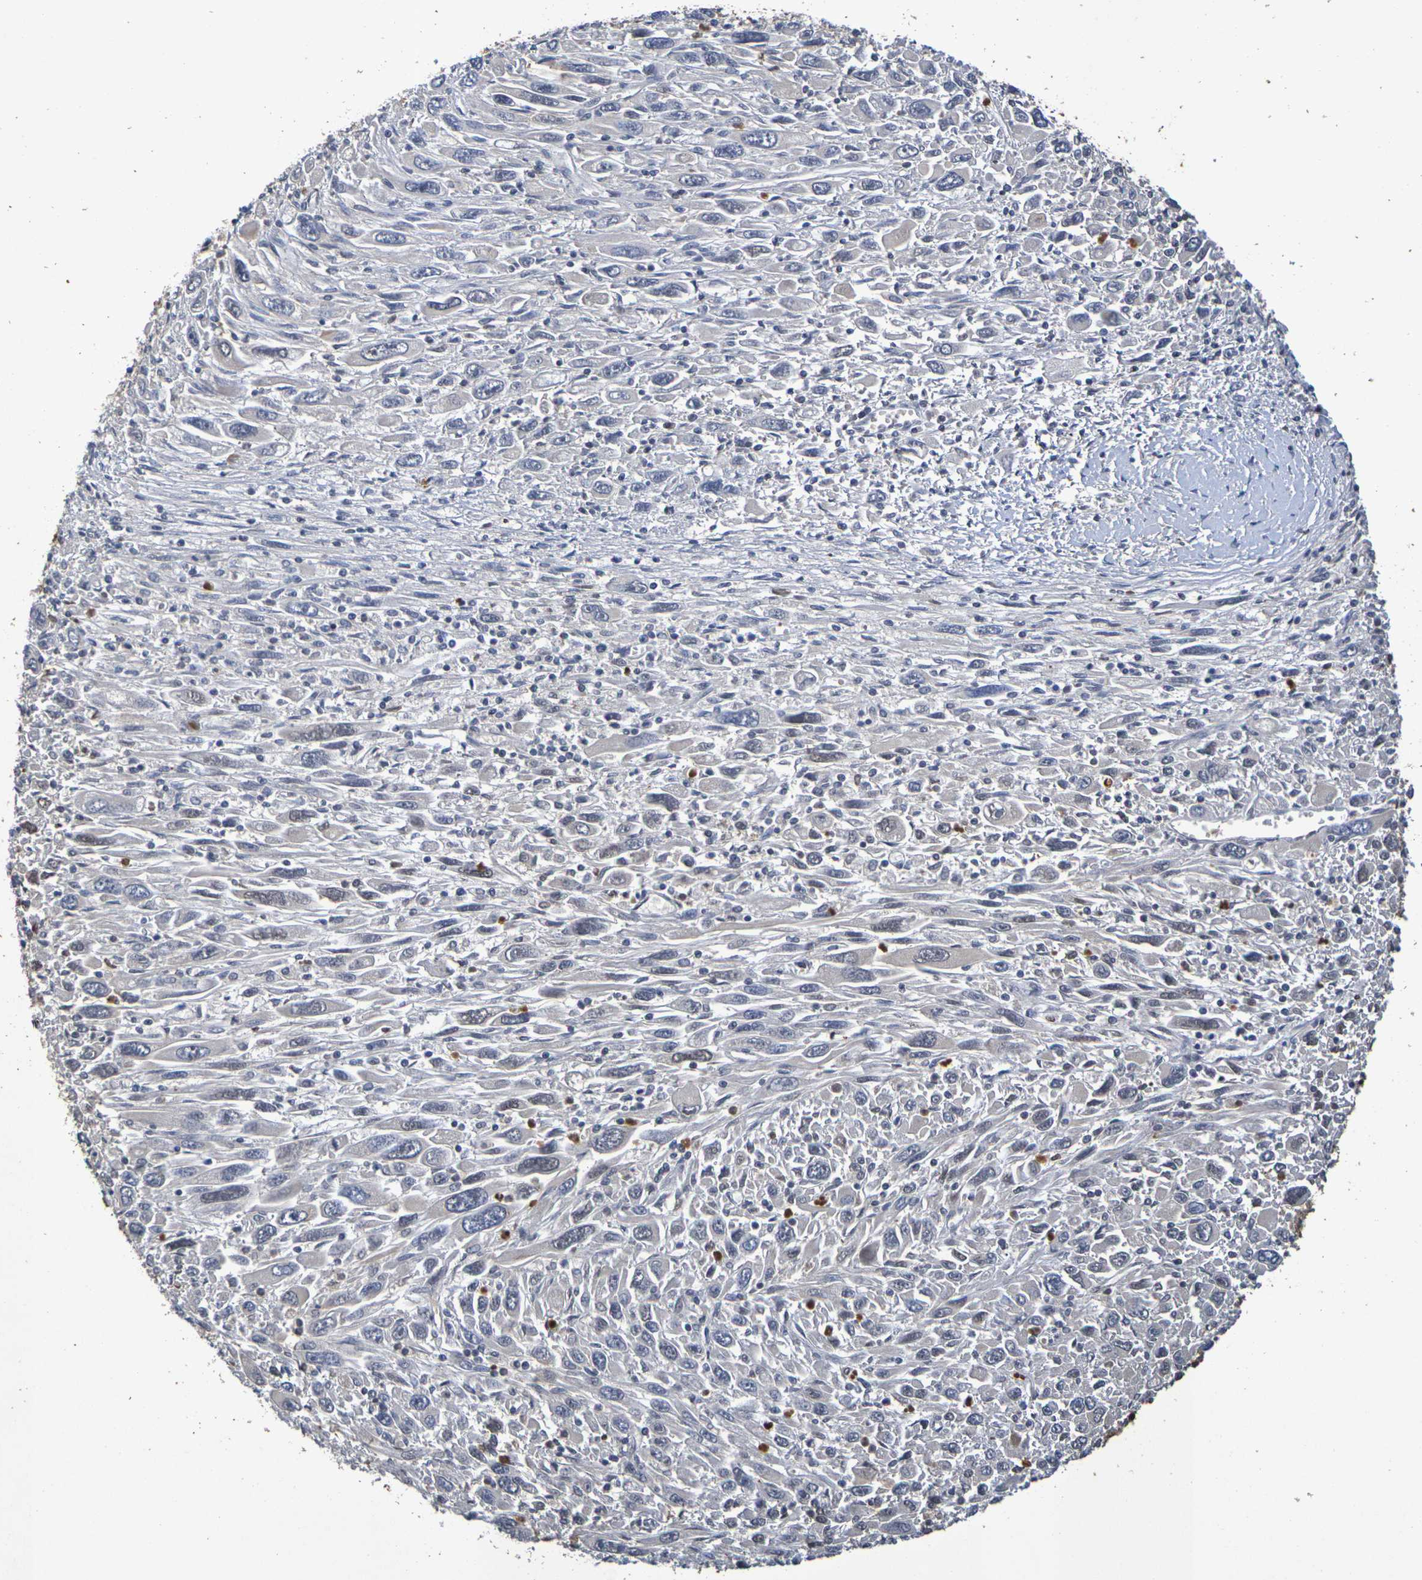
{"staining": {"intensity": "negative", "quantity": "none", "location": "none"}, "tissue": "melanoma", "cell_type": "Tumor cells", "image_type": "cancer", "snomed": [{"axis": "morphology", "description": "Malignant melanoma, Metastatic site"}, {"axis": "topography", "description": "Skin"}], "caption": "A histopathology image of melanoma stained for a protein shows no brown staining in tumor cells. The staining was performed using DAB to visualize the protein expression in brown, while the nuclei were stained in blue with hematoxylin (Magnification: 20x).", "gene": "TERF2", "patient": {"sex": "female", "age": 56}}